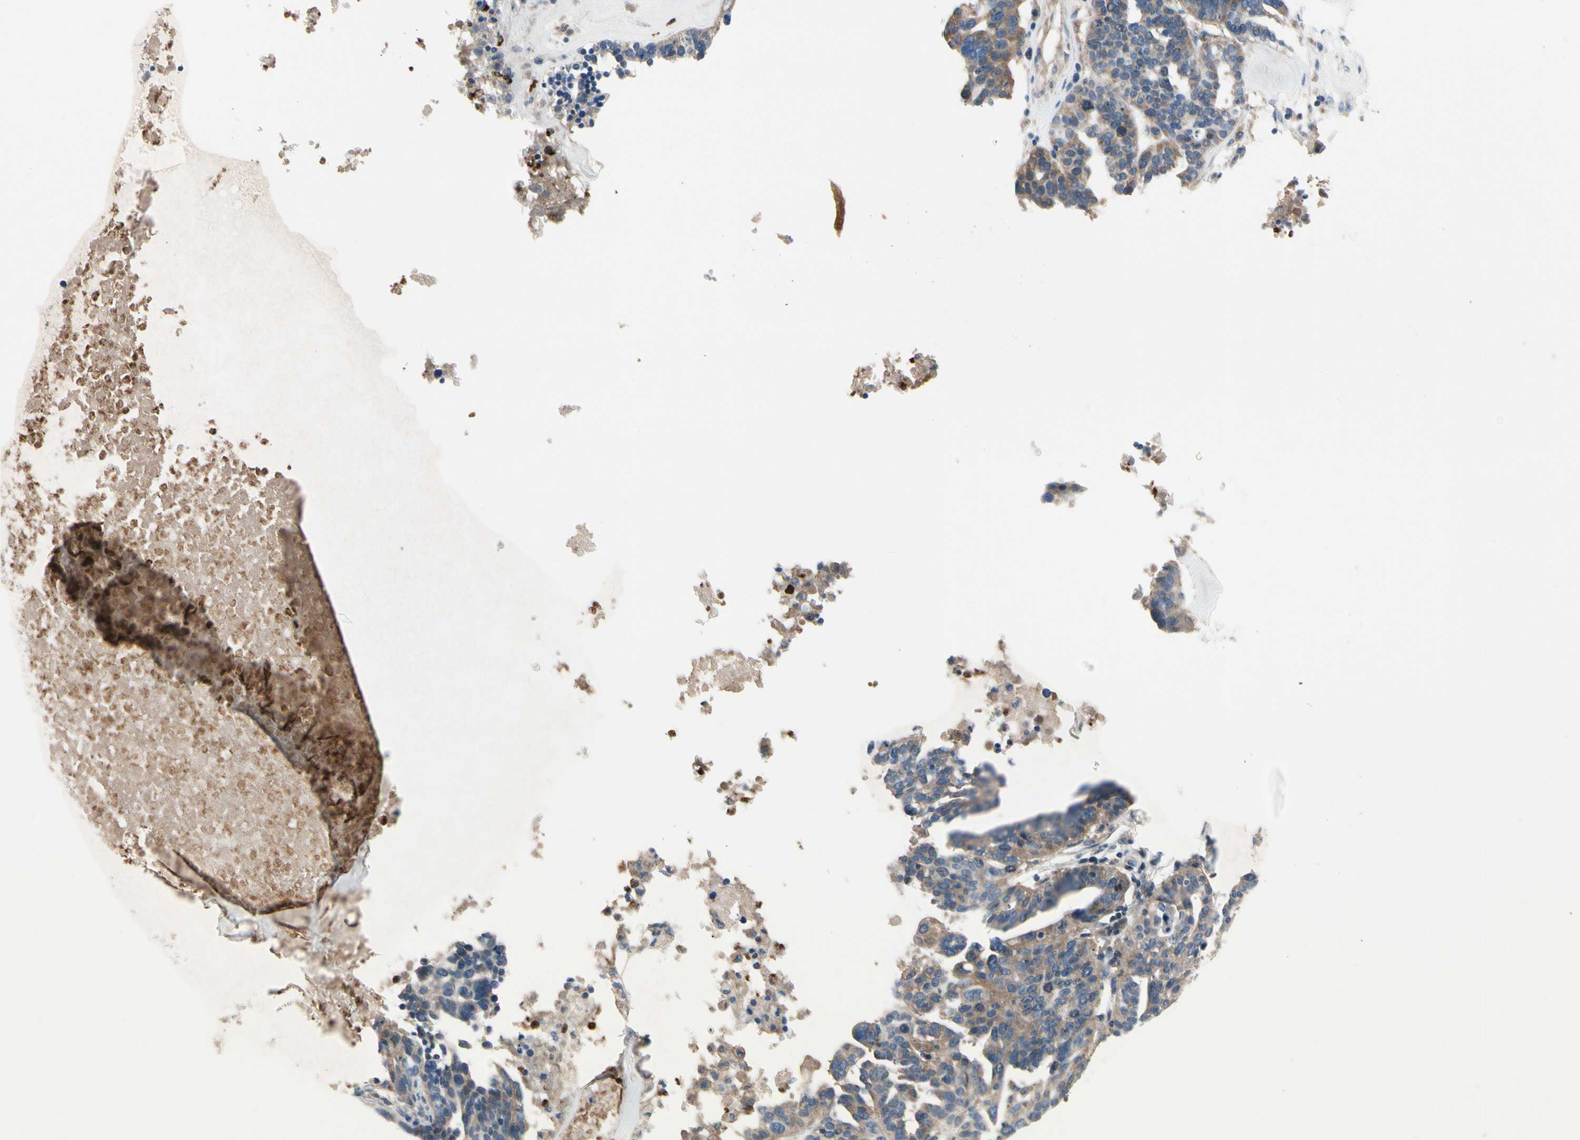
{"staining": {"intensity": "weak", "quantity": ">75%", "location": "cytoplasmic/membranous"}, "tissue": "ovarian cancer", "cell_type": "Tumor cells", "image_type": "cancer", "snomed": [{"axis": "morphology", "description": "Cystadenocarcinoma, serous, NOS"}, {"axis": "topography", "description": "Ovary"}], "caption": "A brown stain shows weak cytoplasmic/membranous positivity of a protein in ovarian cancer tumor cells. Using DAB (brown) and hematoxylin (blue) stains, captured at high magnification using brightfield microscopy.", "gene": "HJURP", "patient": {"sex": "female", "age": 59}}